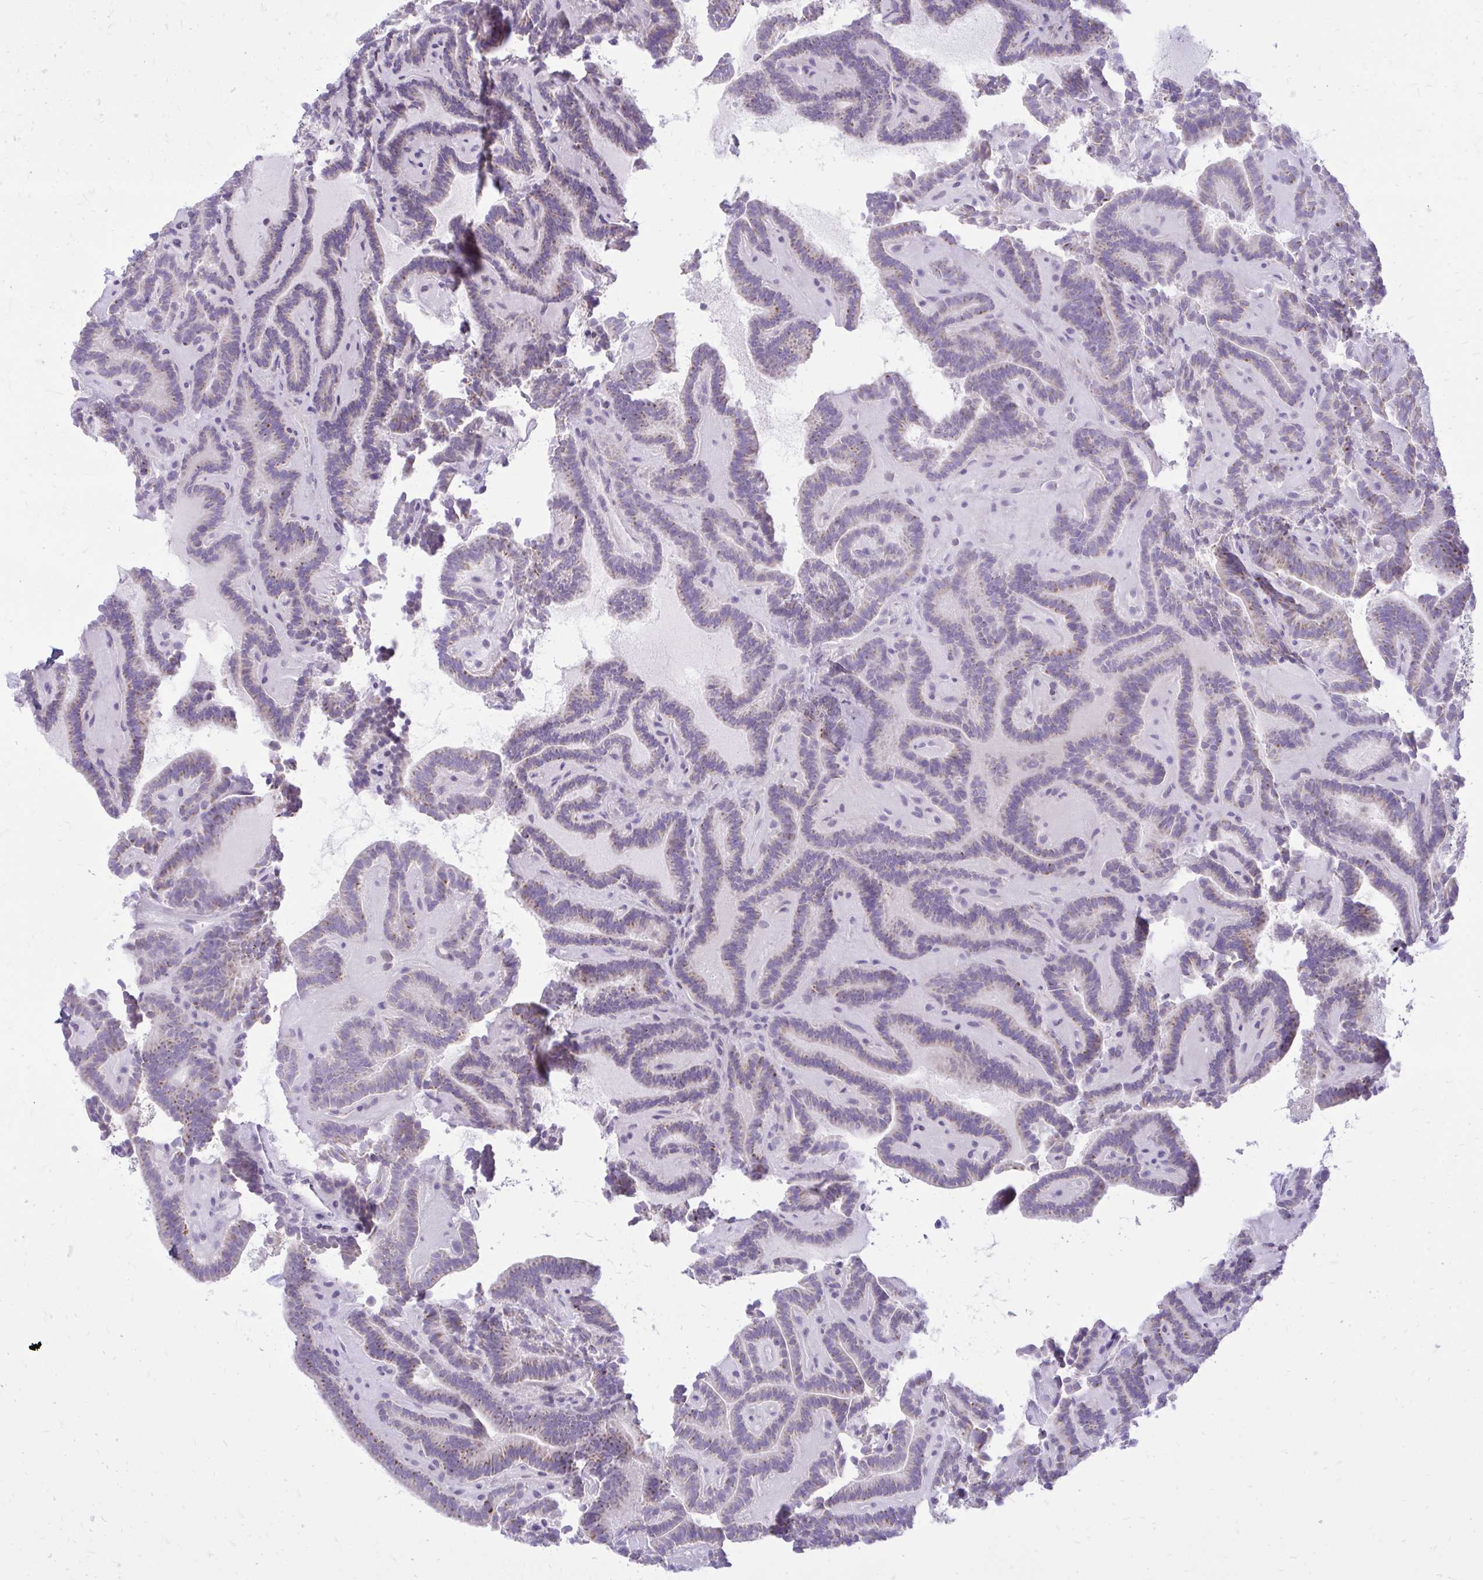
{"staining": {"intensity": "weak", "quantity": "<25%", "location": "cytoplasmic/membranous"}, "tissue": "thyroid cancer", "cell_type": "Tumor cells", "image_type": "cancer", "snomed": [{"axis": "morphology", "description": "Papillary adenocarcinoma, NOS"}, {"axis": "topography", "description": "Thyroid gland"}], "caption": "The image reveals no staining of tumor cells in thyroid cancer.", "gene": "RPS6KA2", "patient": {"sex": "female", "age": 21}}